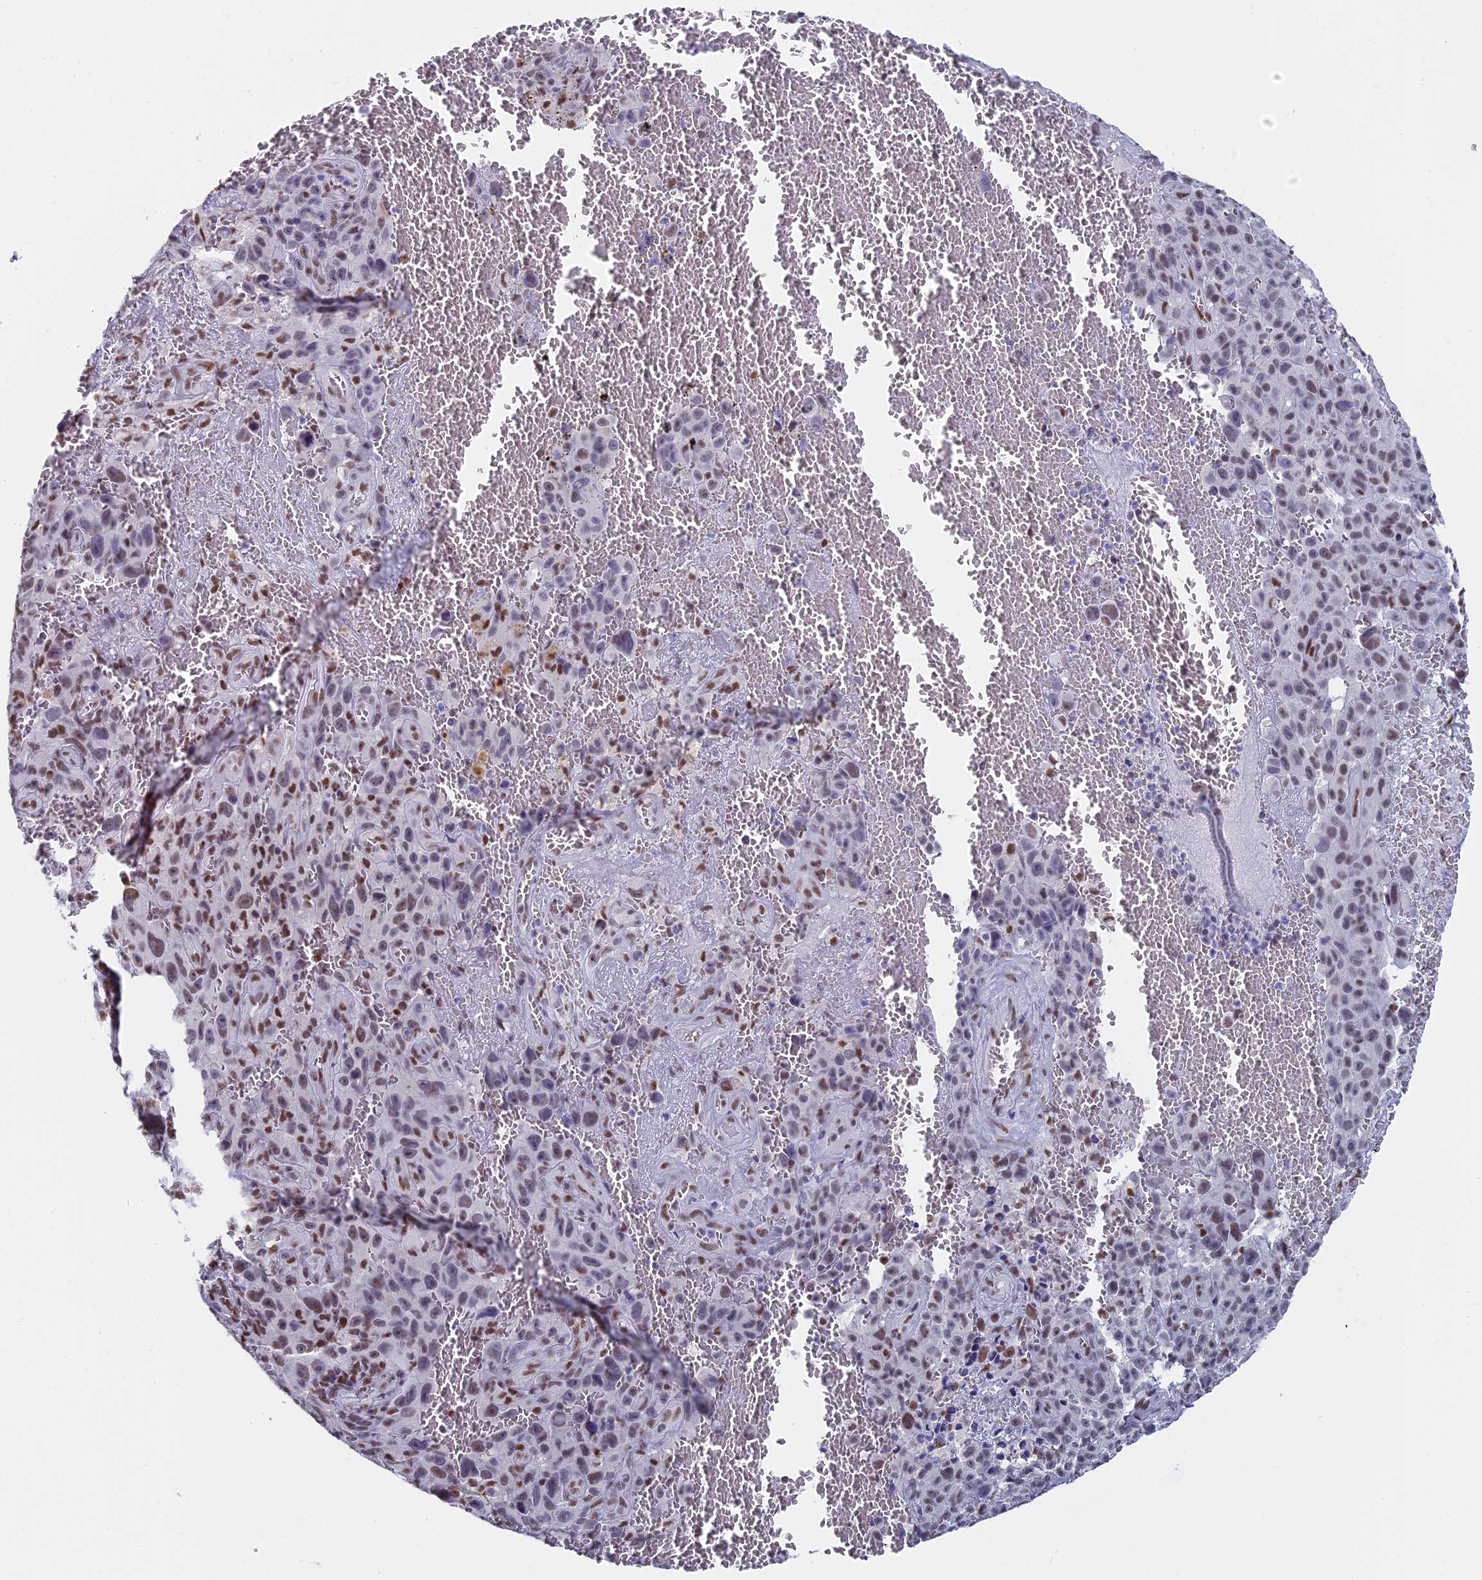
{"staining": {"intensity": "moderate", "quantity": ">75%", "location": "nuclear"}, "tissue": "melanoma", "cell_type": "Tumor cells", "image_type": "cancer", "snomed": [{"axis": "morphology", "description": "Malignant melanoma, NOS"}, {"axis": "topography", "description": "Skin"}], "caption": "Tumor cells demonstrate medium levels of moderate nuclear staining in approximately >75% of cells in melanoma.", "gene": "CD2BP2", "patient": {"sex": "female", "age": 82}}